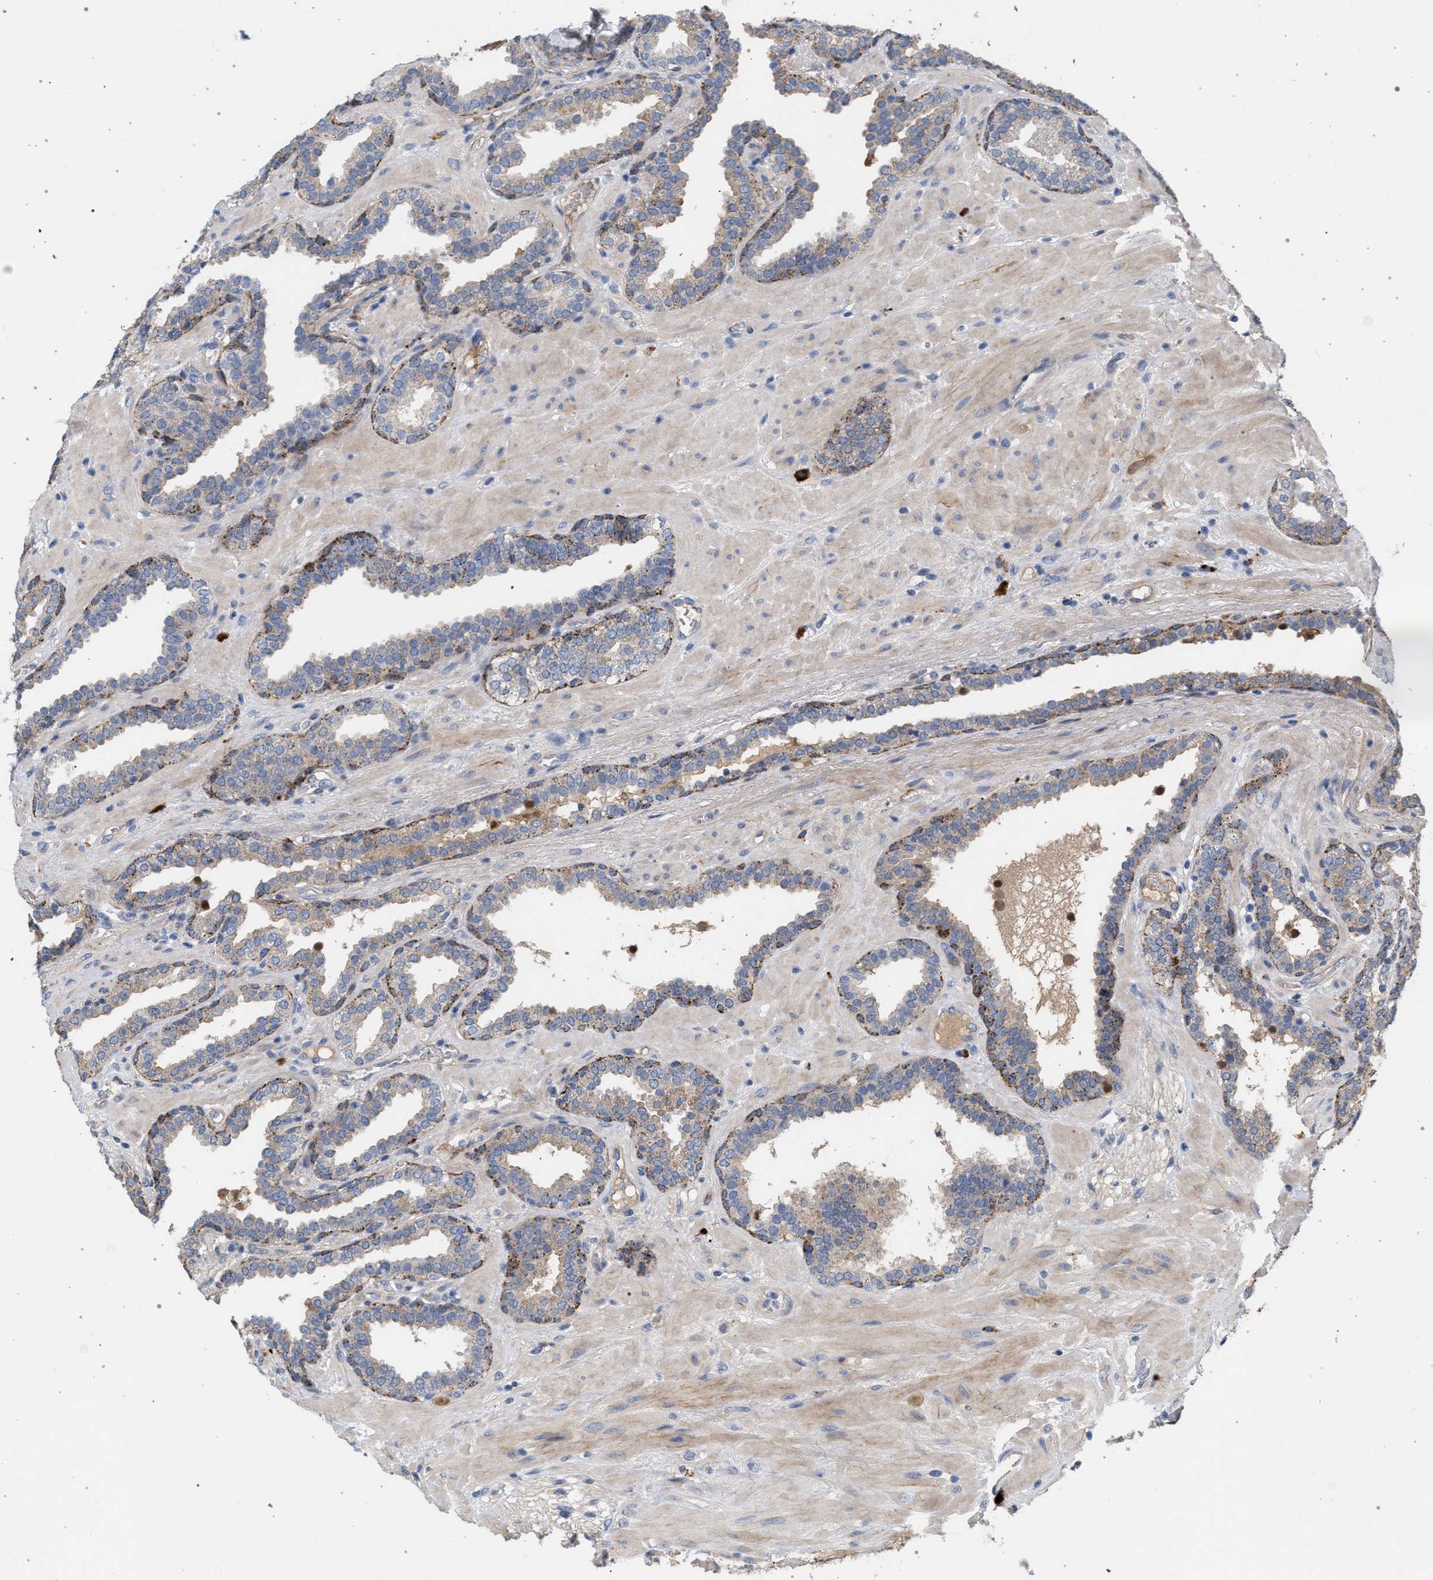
{"staining": {"intensity": "moderate", "quantity": "<25%", "location": "cytoplasmic/membranous"}, "tissue": "prostate", "cell_type": "Glandular cells", "image_type": "normal", "snomed": [{"axis": "morphology", "description": "Normal tissue, NOS"}, {"axis": "topography", "description": "Prostate"}], "caption": "This micrograph shows normal prostate stained with immunohistochemistry (IHC) to label a protein in brown. The cytoplasmic/membranous of glandular cells show moderate positivity for the protein. Nuclei are counter-stained blue.", "gene": "MAMDC2", "patient": {"sex": "male", "age": 51}}